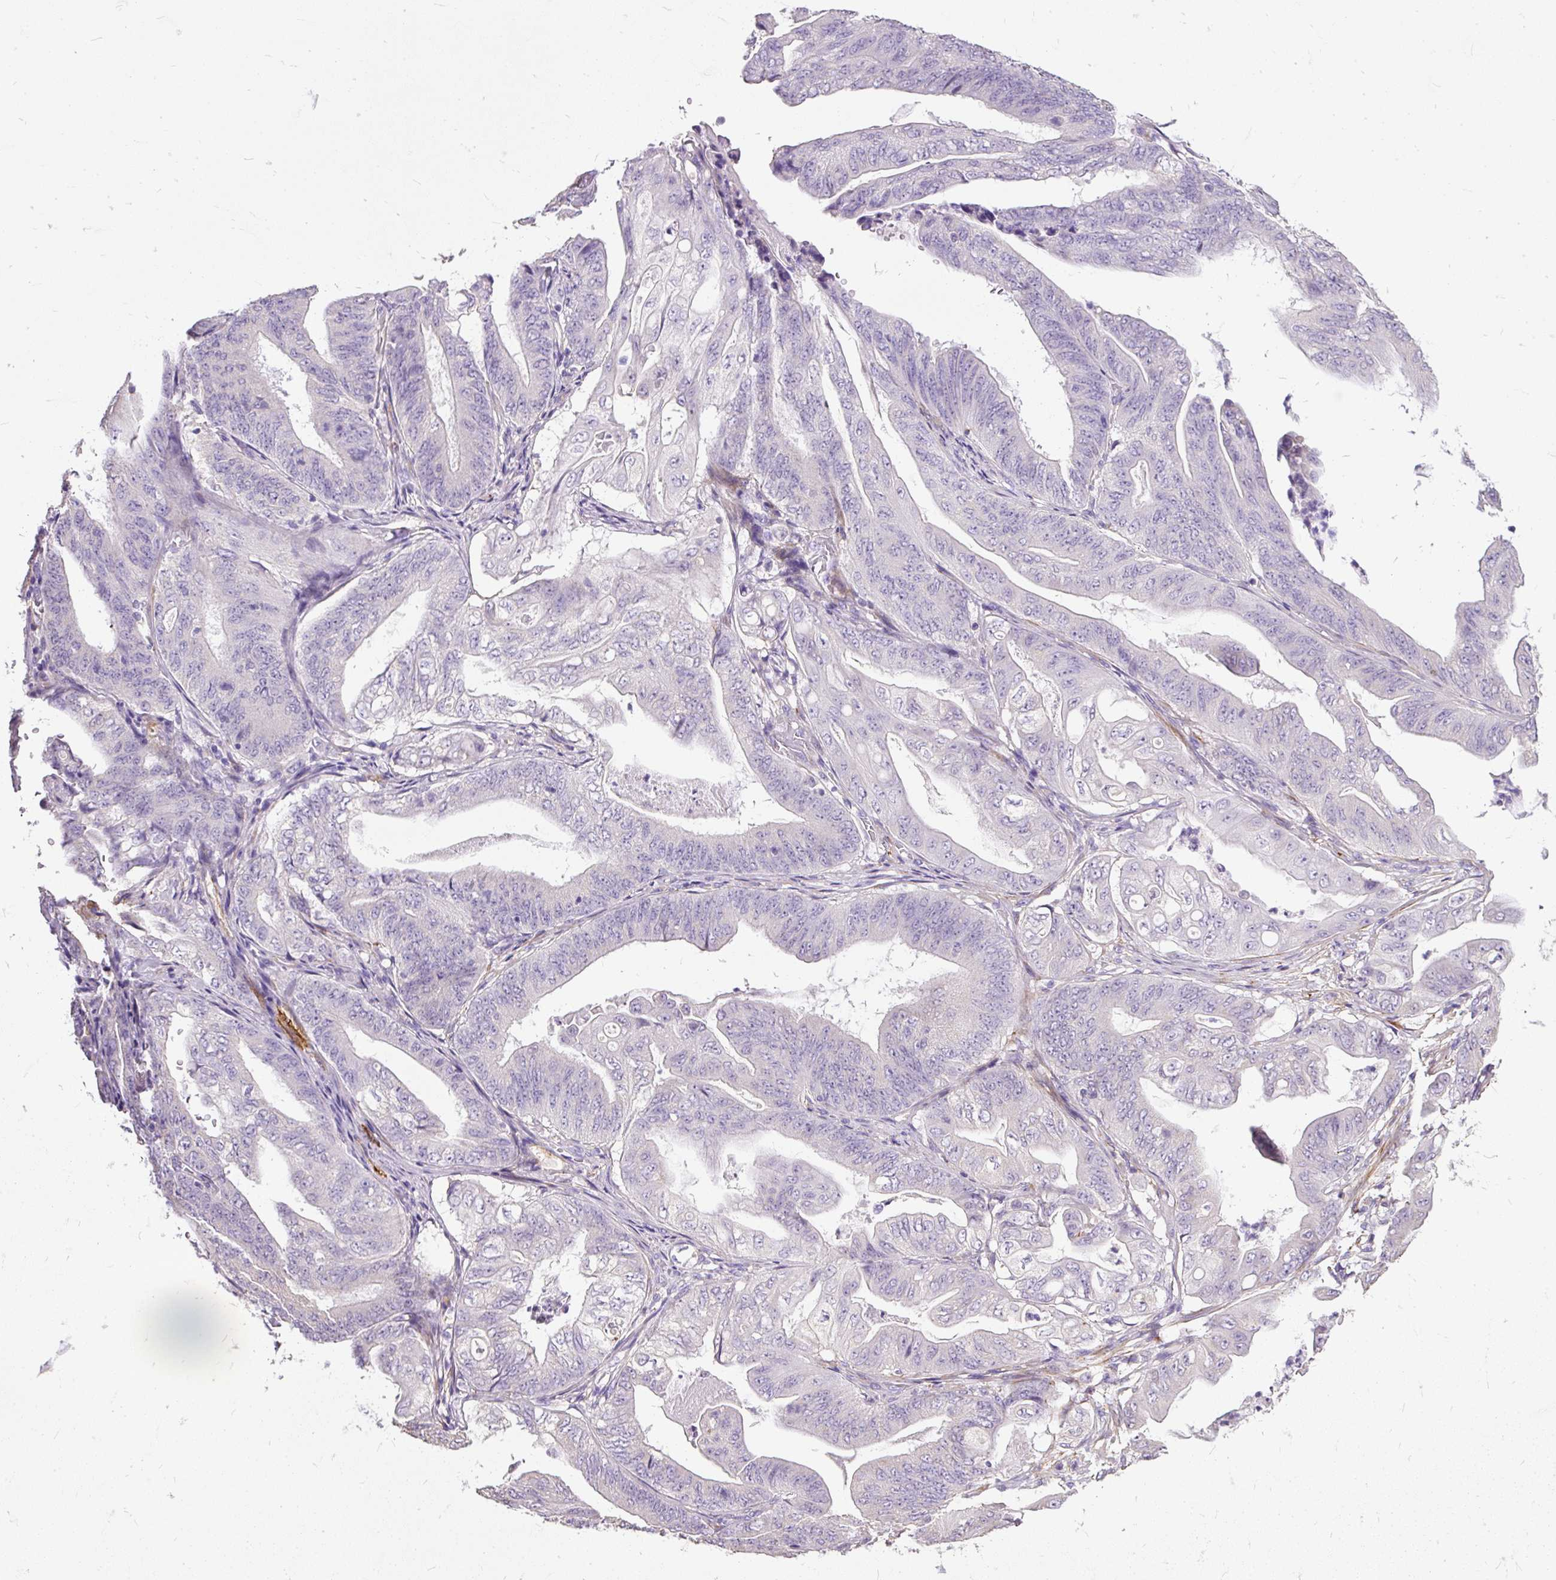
{"staining": {"intensity": "negative", "quantity": "none", "location": "none"}, "tissue": "stomach cancer", "cell_type": "Tumor cells", "image_type": "cancer", "snomed": [{"axis": "morphology", "description": "Adenocarcinoma, NOS"}, {"axis": "topography", "description": "Stomach"}], "caption": "A high-resolution micrograph shows IHC staining of adenocarcinoma (stomach), which exhibits no significant staining in tumor cells.", "gene": "GBX1", "patient": {"sex": "female", "age": 73}}